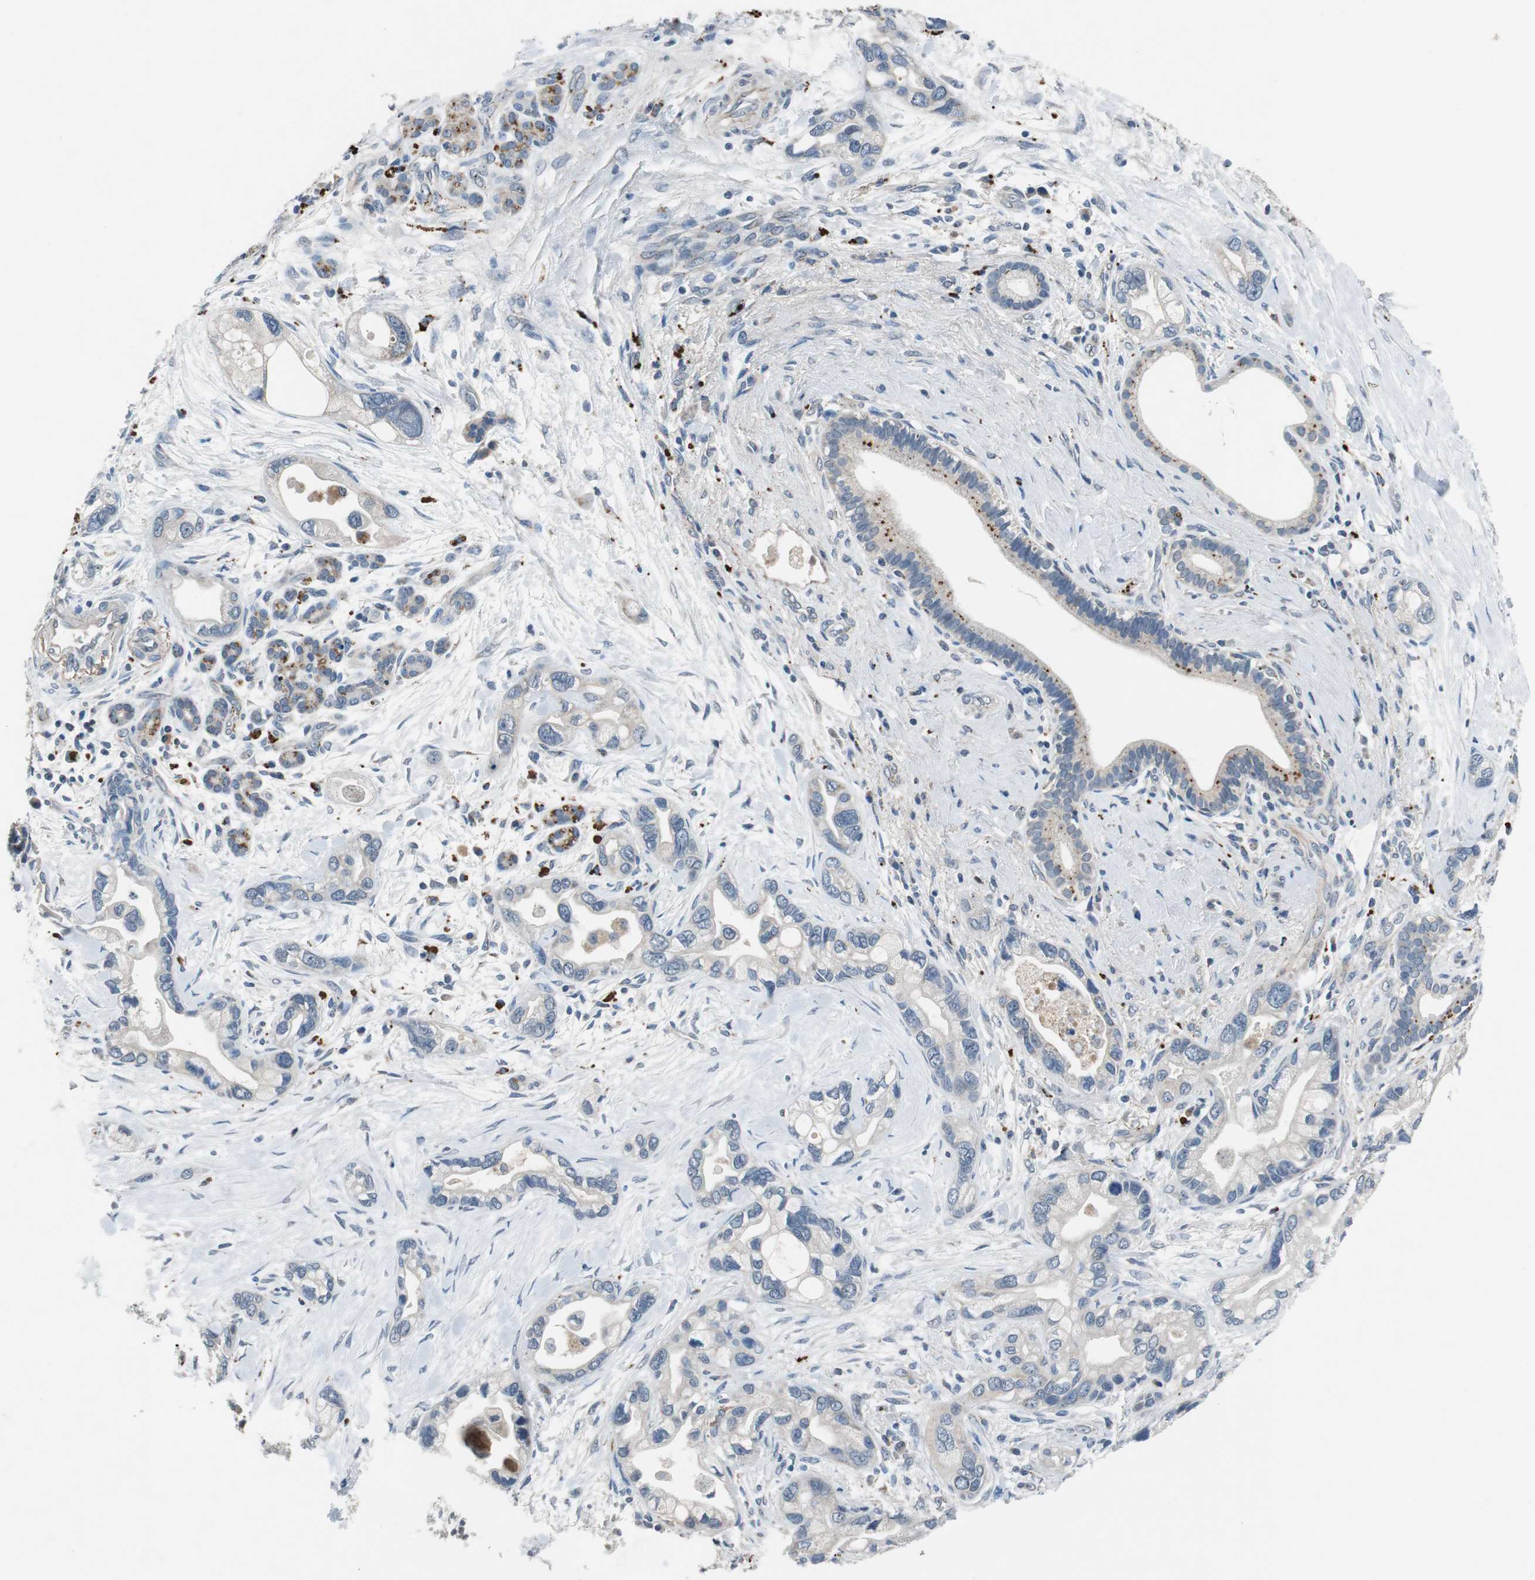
{"staining": {"intensity": "weak", "quantity": "<25%", "location": "cytoplasmic/membranous"}, "tissue": "pancreatic cancer", "cell_type": "Tumor cells", "image_type": "cancer", "snomed": [{"axis": "morphology", "description": "Adenocarcinoma, NOS"}, {"axis": "topography", "description": "Pancreas"}], "caption": "IHC micrograph of human pancreatic adenocarcinoma stained for a protein (brown), which demonstrates no staining in tumor cells.", "gene": "NLGN1", "patient": {"sex": "female", "age": 77}}